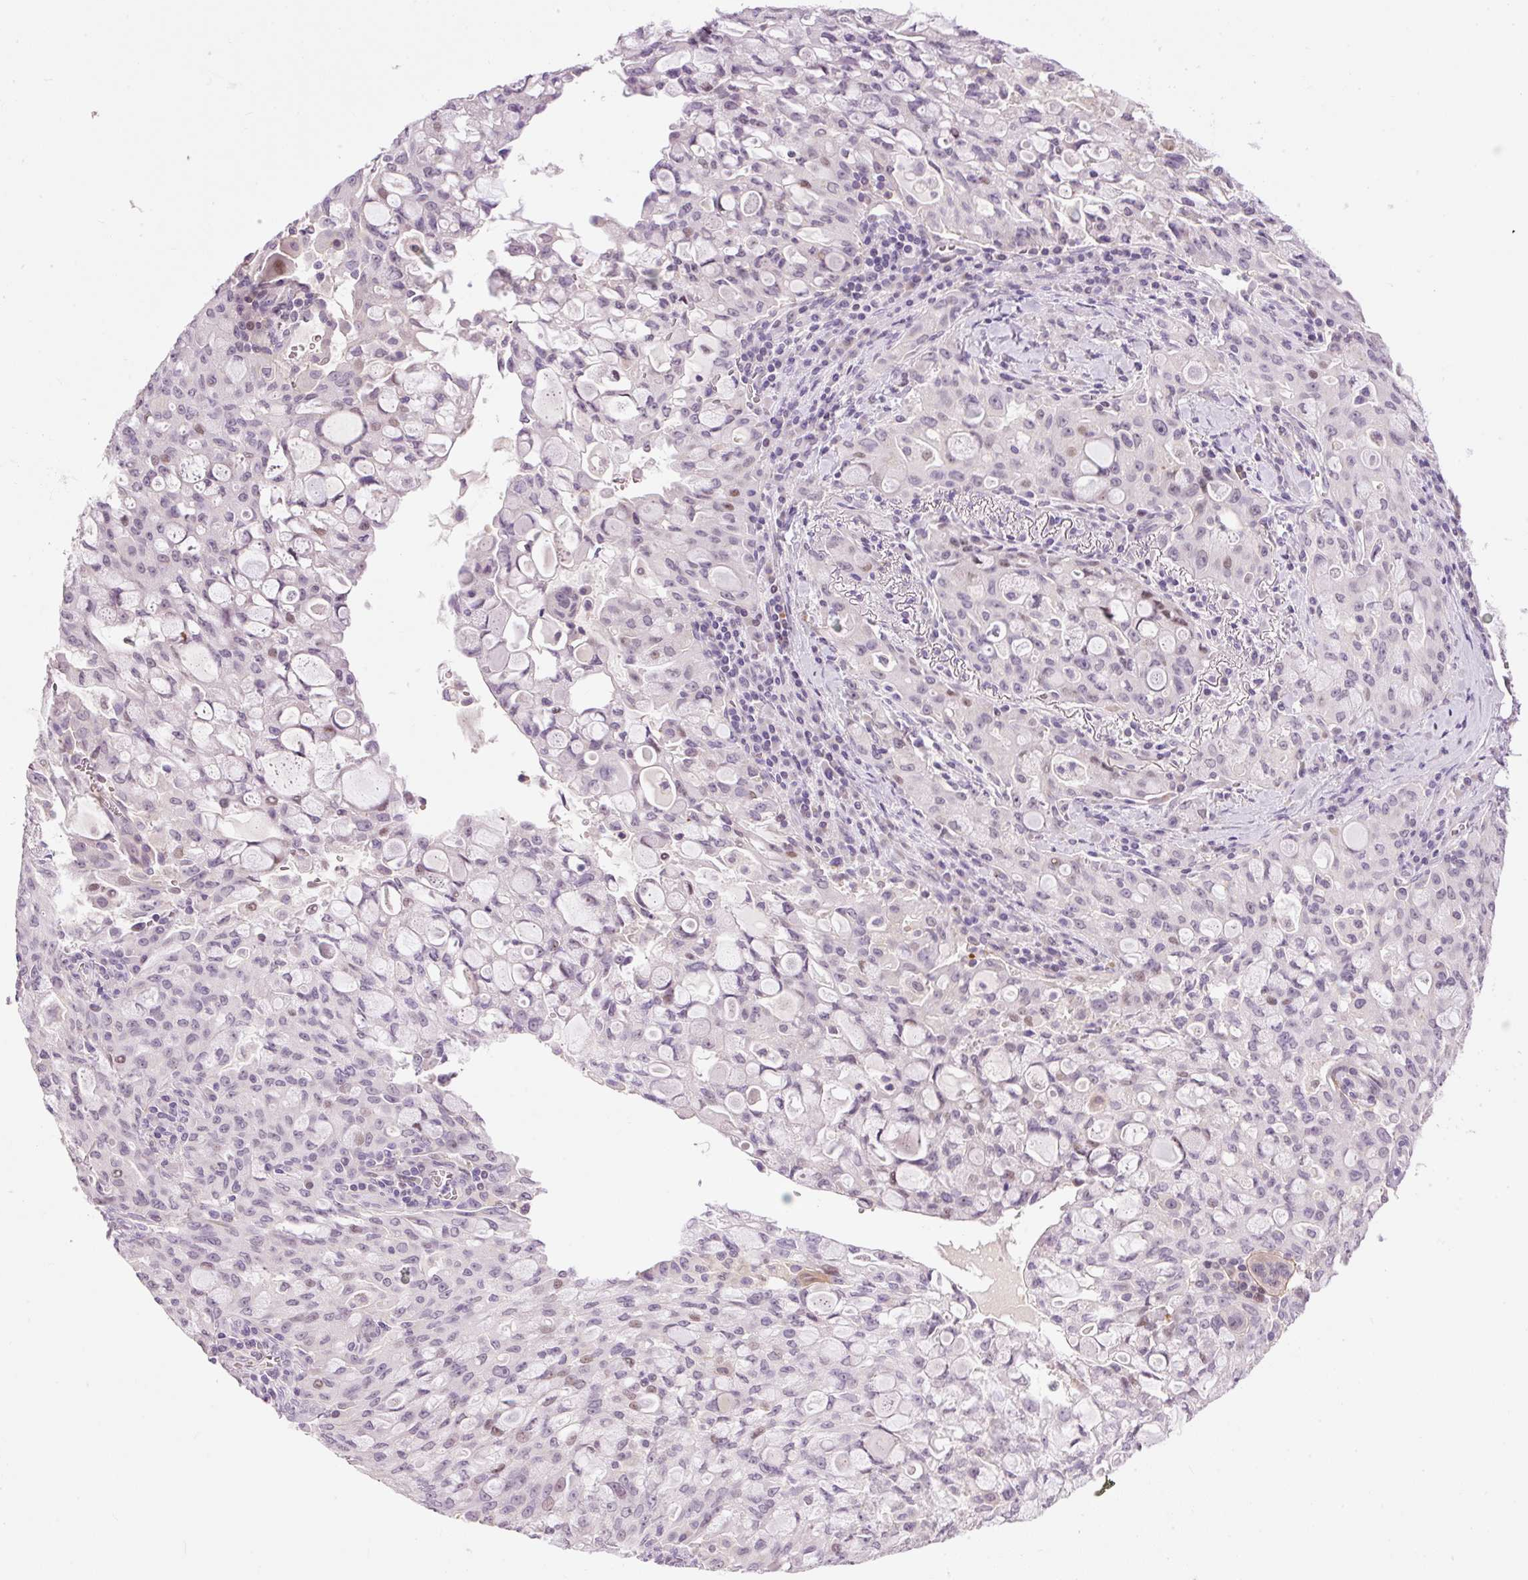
{"staining": {"intensity": "weak", "quantity": "<25%", "location": "nuclear"}, "tissue": "lung cancer", "cell_type": "Tumor cells", "image_type": "cancer", "snomed": [{"axis": "morphology", "description": "Adenocarcinoma, NOS"}, {"axis": "topography", "description": "Lung"}], "caption": "Tumor cells are negative for brown protein staining in adenocarcinoma (lung). (Stains: DAB IHC with hematoxylin counter stain, Microscopy: brightfield microscopy at high magnification).", "gene": "HNF1A", "patient": {"sex": "female", "age": 44}}